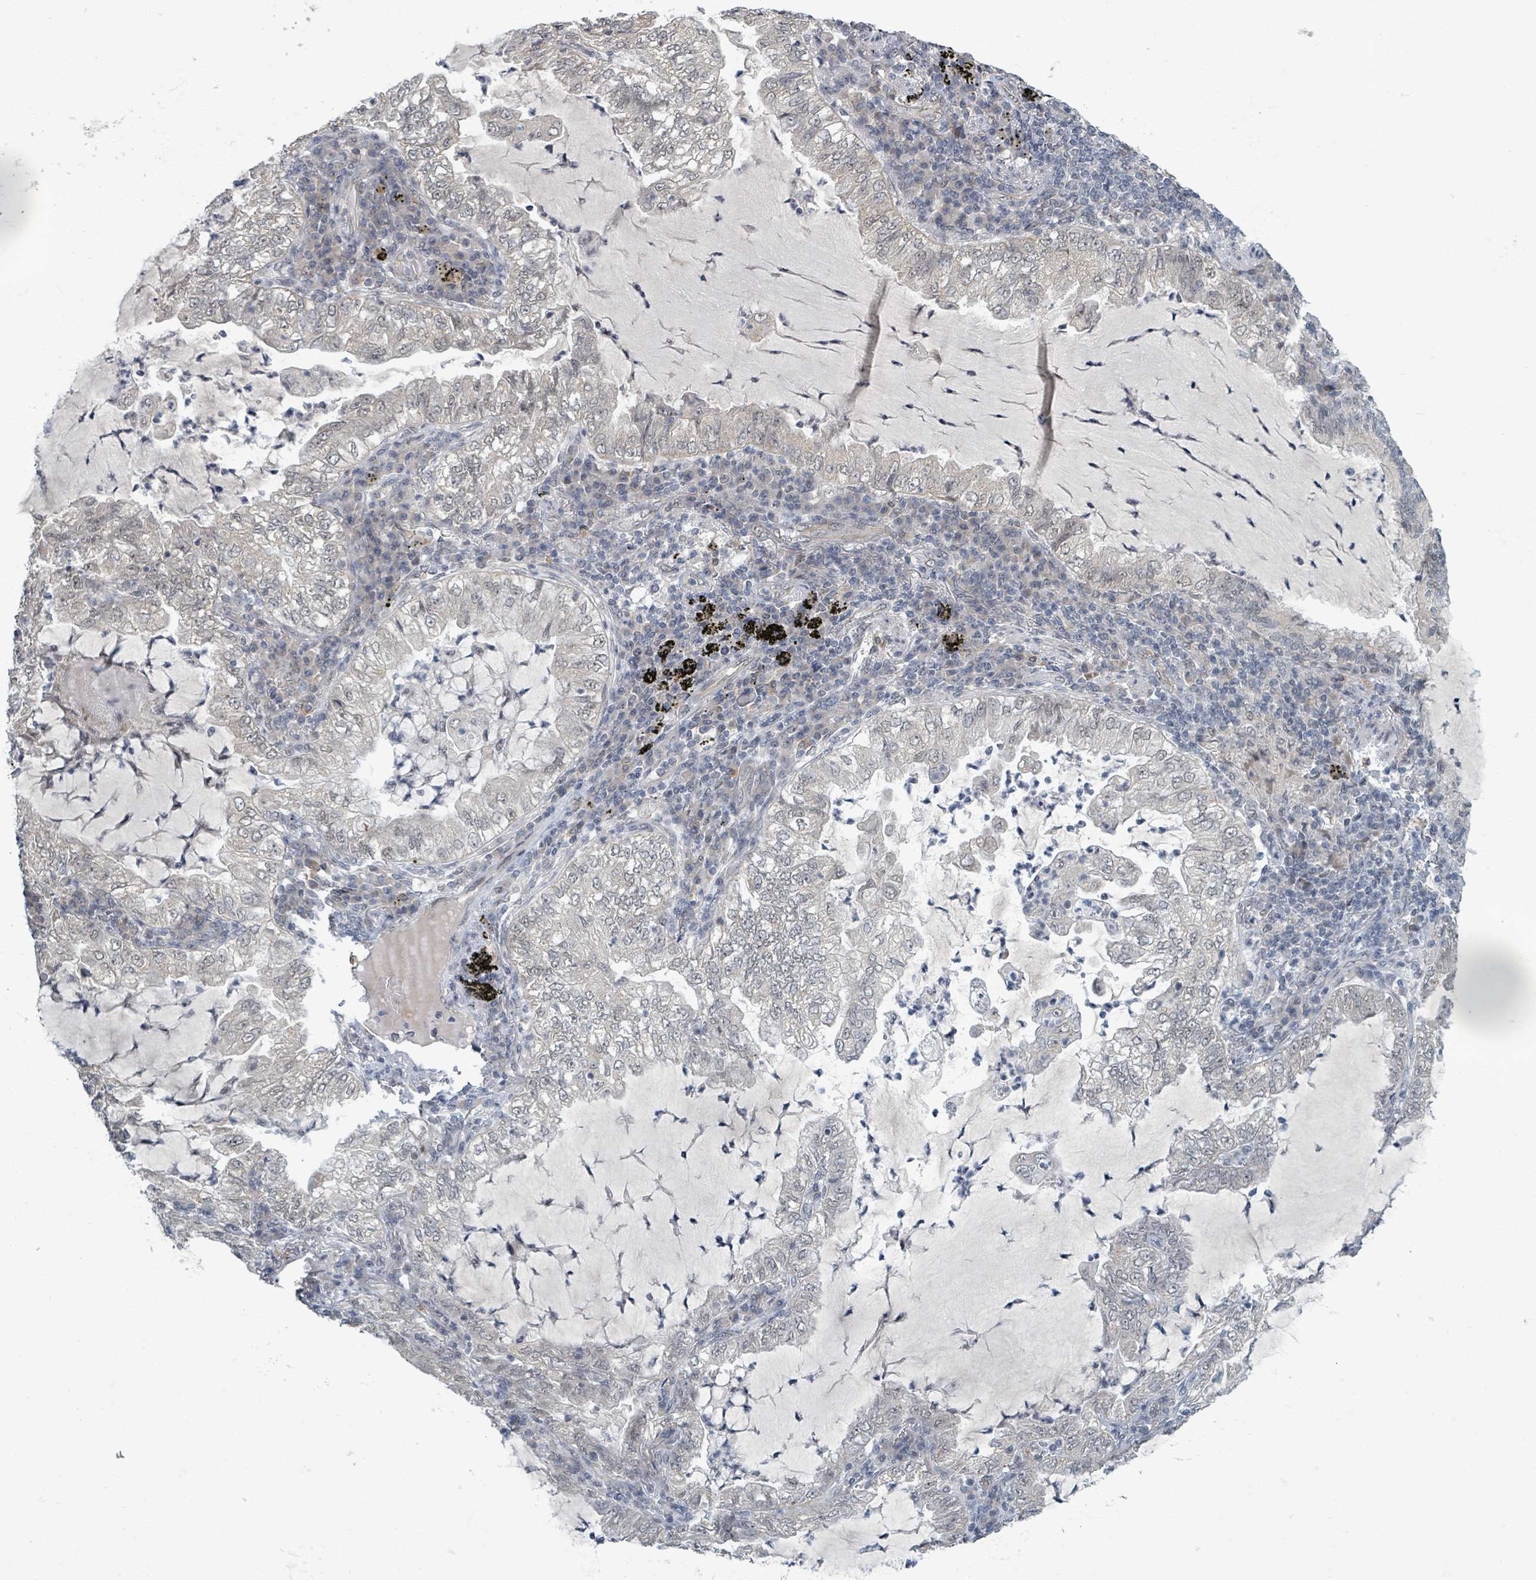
{"staining": {"intensity": "weak", "quantity": "<25%", "location": "nuclear"}, "tissue": "lung cancer", "cell_type": "Tumor cells", "image_type": "cancer", "snomed": [{"axis": "morphology", "description": "Adenocarcinoma, NOS"}, {"axis": "topography", "description": "Lung"}], "caption": "IHC of lung cancer (adenocarcinoma) demonstrates no staining in tumor cells.", "gene": "INTS15", "patient": {"sex": "female", "age": 73}}